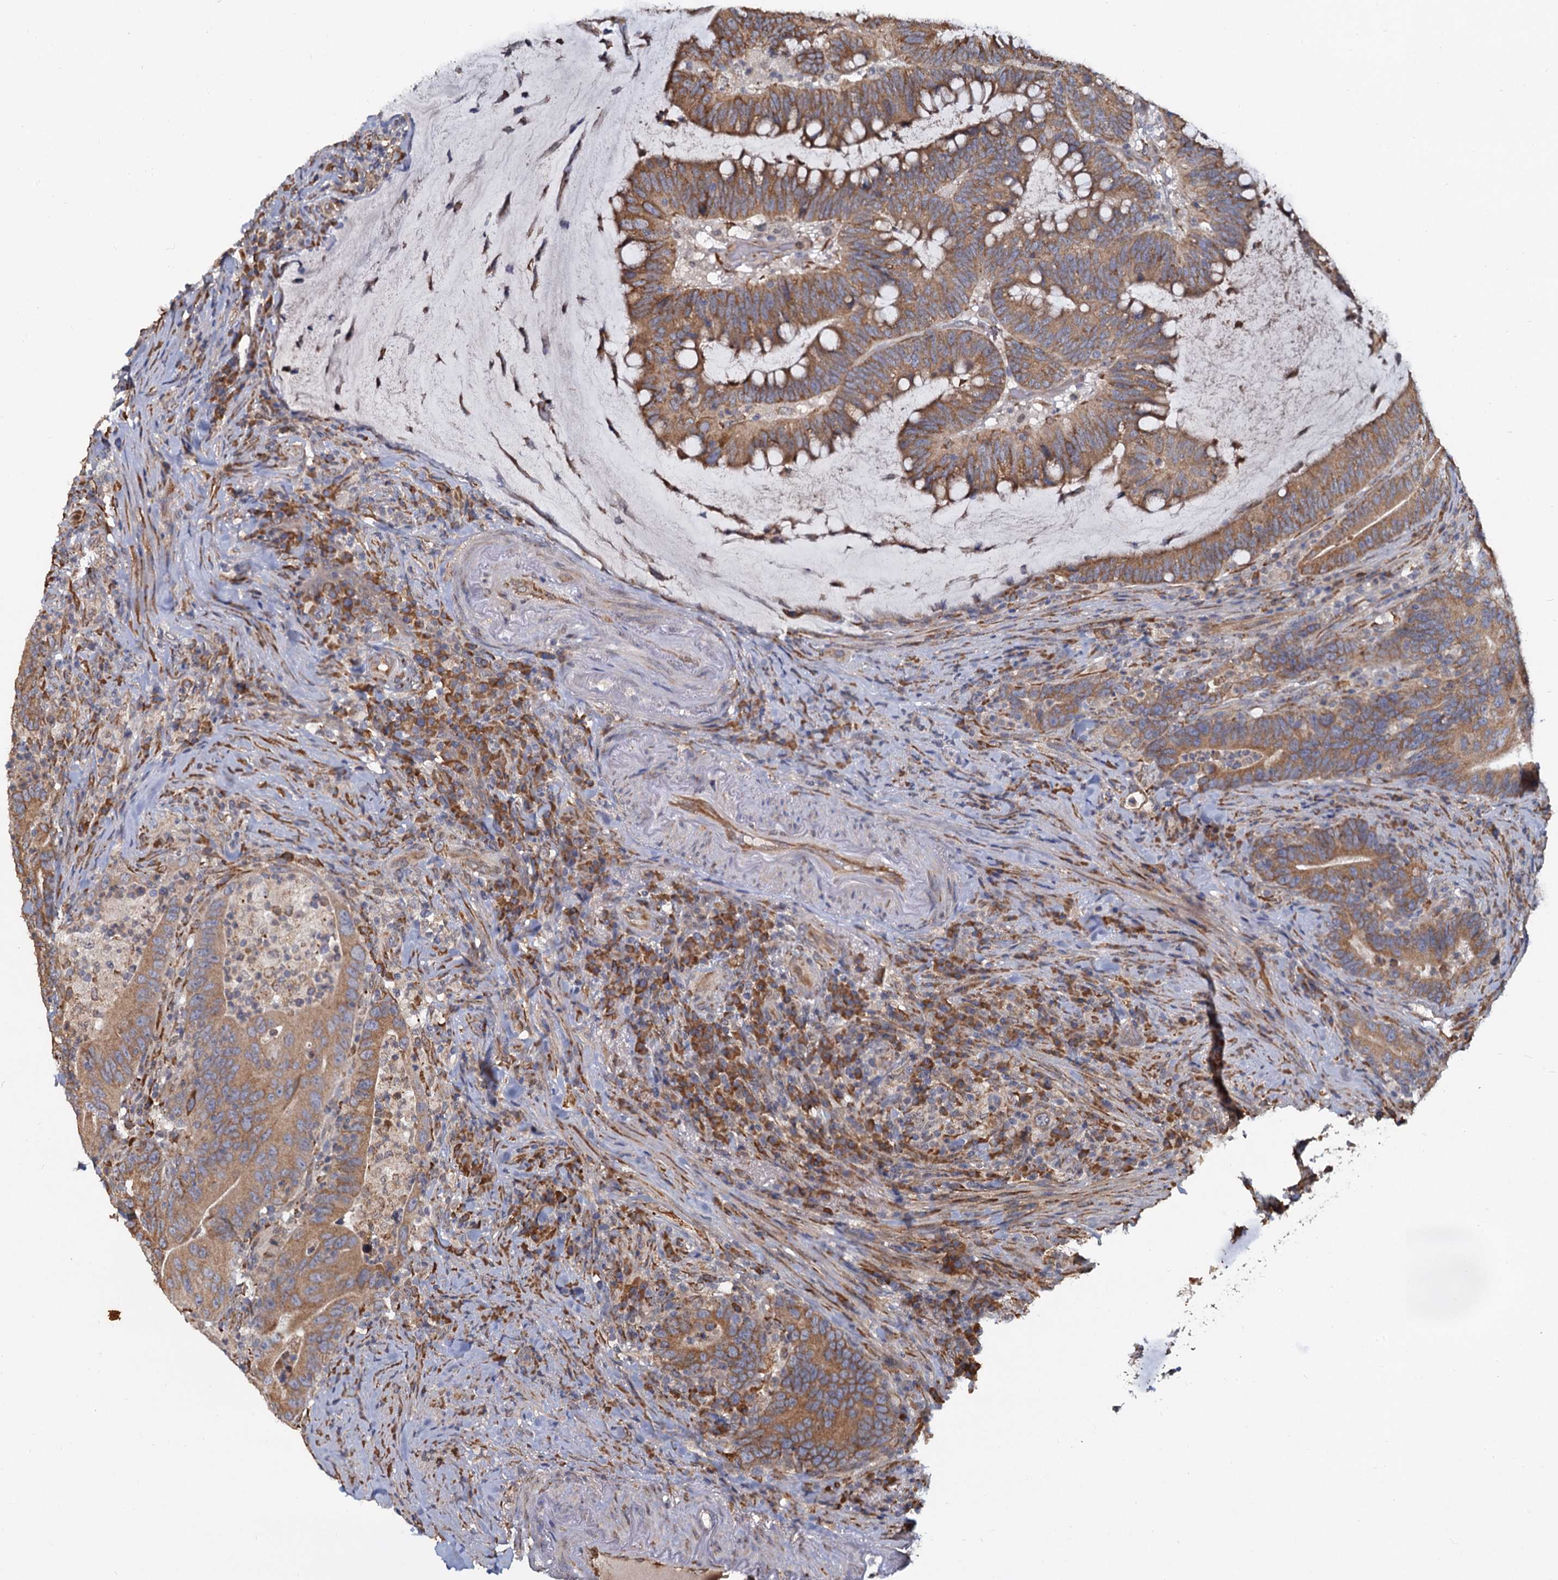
{"staining": {"intensity": "moderate", "quantity": ">75%", "location": "cytoplasmic/membranous"}, "tissue": "colorectal cancer", "cell_type": "Tumor cells", "image_type": "cancer", "snomed": [{"axis": "morphology", "description": "Adenocarcinoma, NOS"}, {"axis": "topography", "description": "Colon"}], "caption": "A histopathology image showing moderate cytoplasmic/membranous staining in about >75% of tumor cells in colorectal cancer (adenocarcinoma), as visualized by brown immunohistochemical staining.", "gene": "LRRC51", "patient": {"sex": "female", "age": 66}}